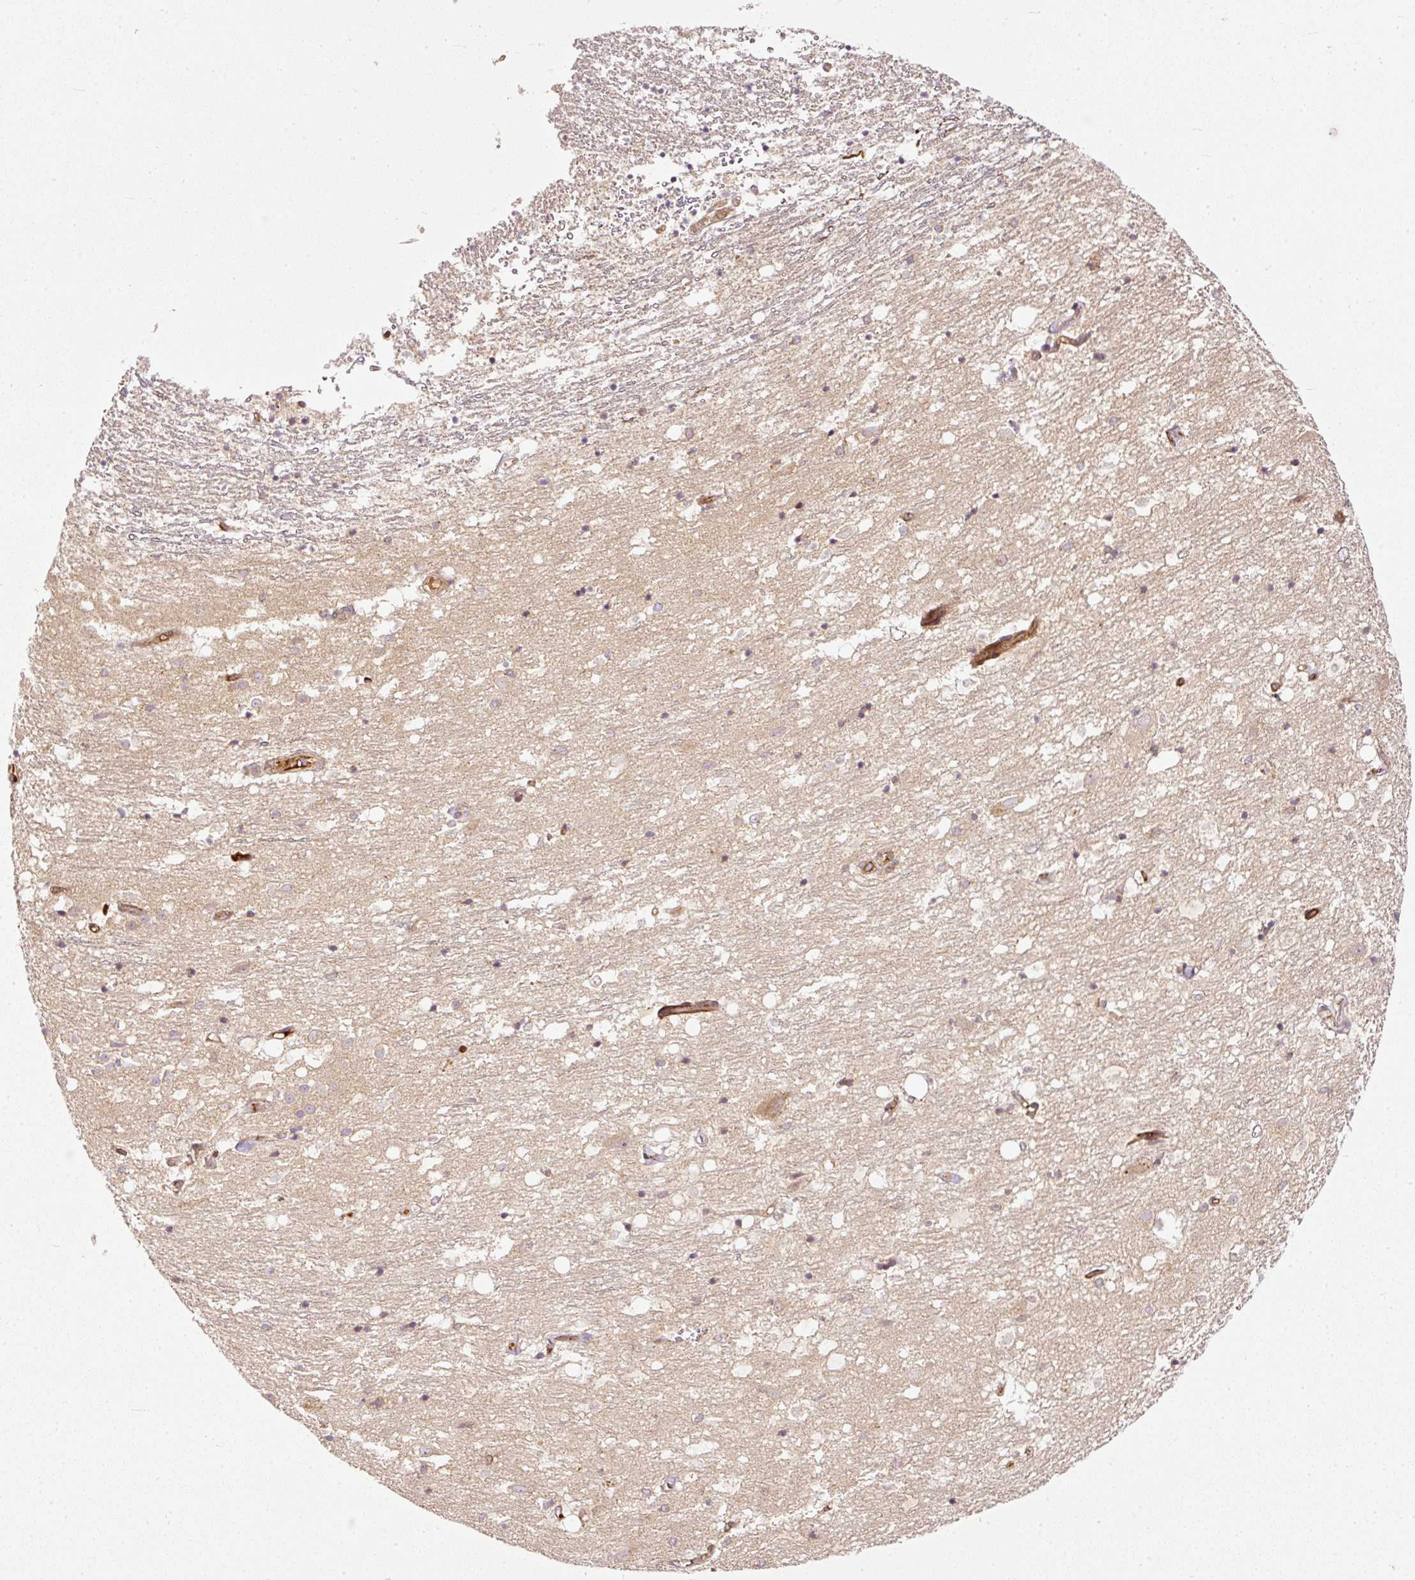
{"staining": {"intensity": "moderate", "quantity": "<25%", "location": "cytoplasmic/membranous"}, "tissue": "caudate", "cell_type": "Glial cells", "image_type": "normal", "snomed": [{"axis": "morphology", "description": "Normal tissue, NOS"}, {"axis": "topography", "description": "Lateral ventricle wall"}], "caption": "Immunohistochemistry histopathology image of normal caudate: human caudate stained using IHC exhibits low levels of moderate protein expression localized specifically in the cytoplasmic/membranous of glial cells, appearing as a cytoplasmic/membranous brown color.", "gene": "MIF4GD", "patient": {"sex": "male", "age": 58}}